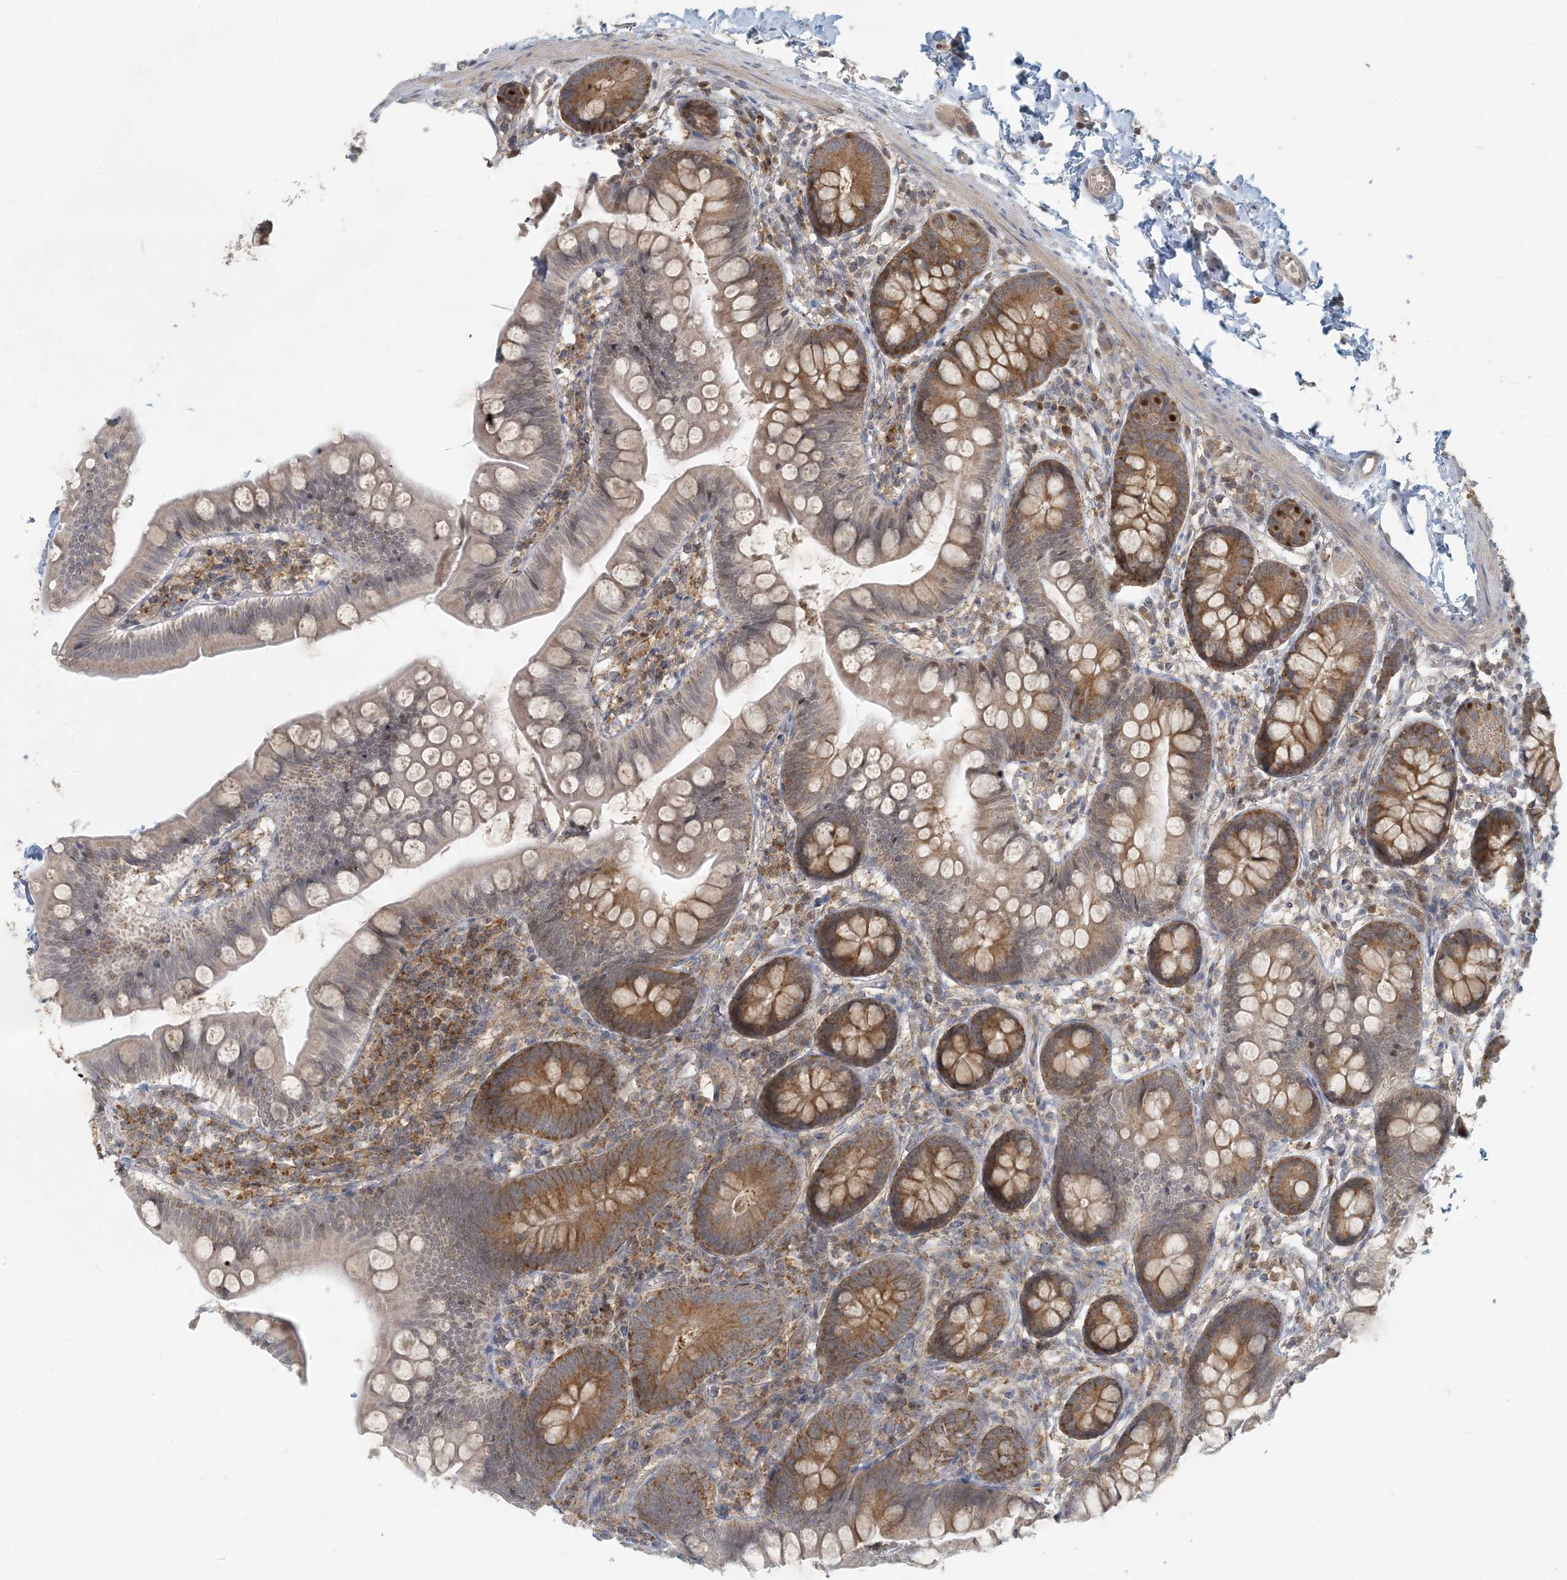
{"staining": {"intensity": "moderate", "quantity": ">75%", "location": "cytoplasmic/membranous,nuclear"}, "tissue": "small intestine", "cell_type": "Glandular cells", "image_type": "normal", "snomed": [{"axis": "morphology", "description": "Normal tissue, NOS"}, {"axis": "topography", "description": "Small intestine"}], "caption": "The histopathology image displays a brown stain indicating the presence of a protein in the cytoplasmic/membranous,nuclear of glandular cells in small intestine.", "gene": "HACL1", "patient": {"sex": "male", "age": 7}}